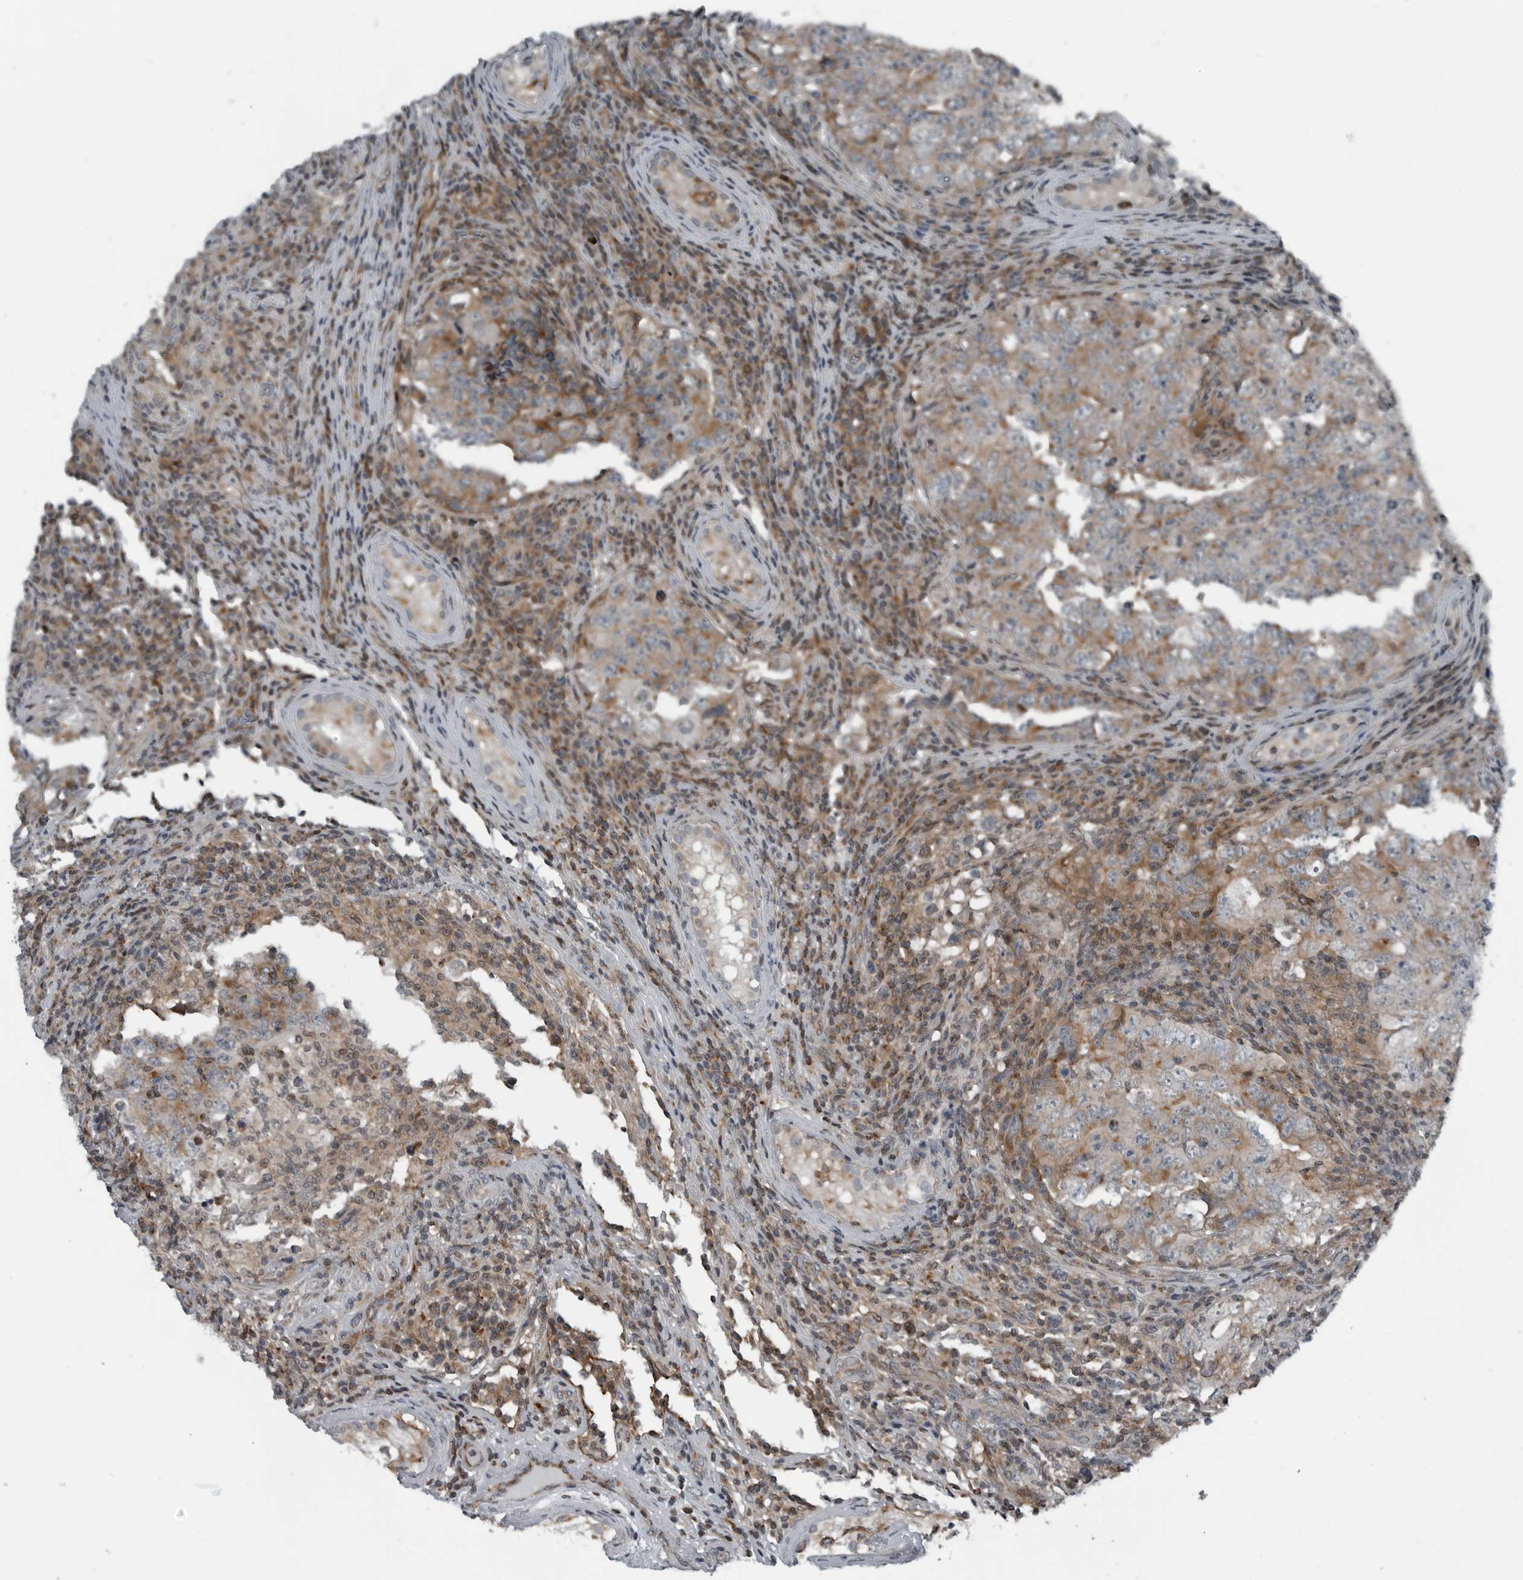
{"staining": {"intensity": "moderate", "quantity": "<25%", "location": "cytoplasmic/membranous"}, "tissue": "testis cancer", "cell_type": "Tumor cells", "image_type": "cancer", "snomed": [{"axis": "morphology", "description": "Carcinoma, Embryonal, NOS"}, {"axis": "topography", "description": "Testis"}], "caption": "About <25% of tumor cells in testis embryonal carcinoma exhibit moderate cytoplasmic/membranous protein expression as visualized by brown immunohistochemical staining.", "gene": "GAK", "patient": {"sex": "male", "age": 26}}